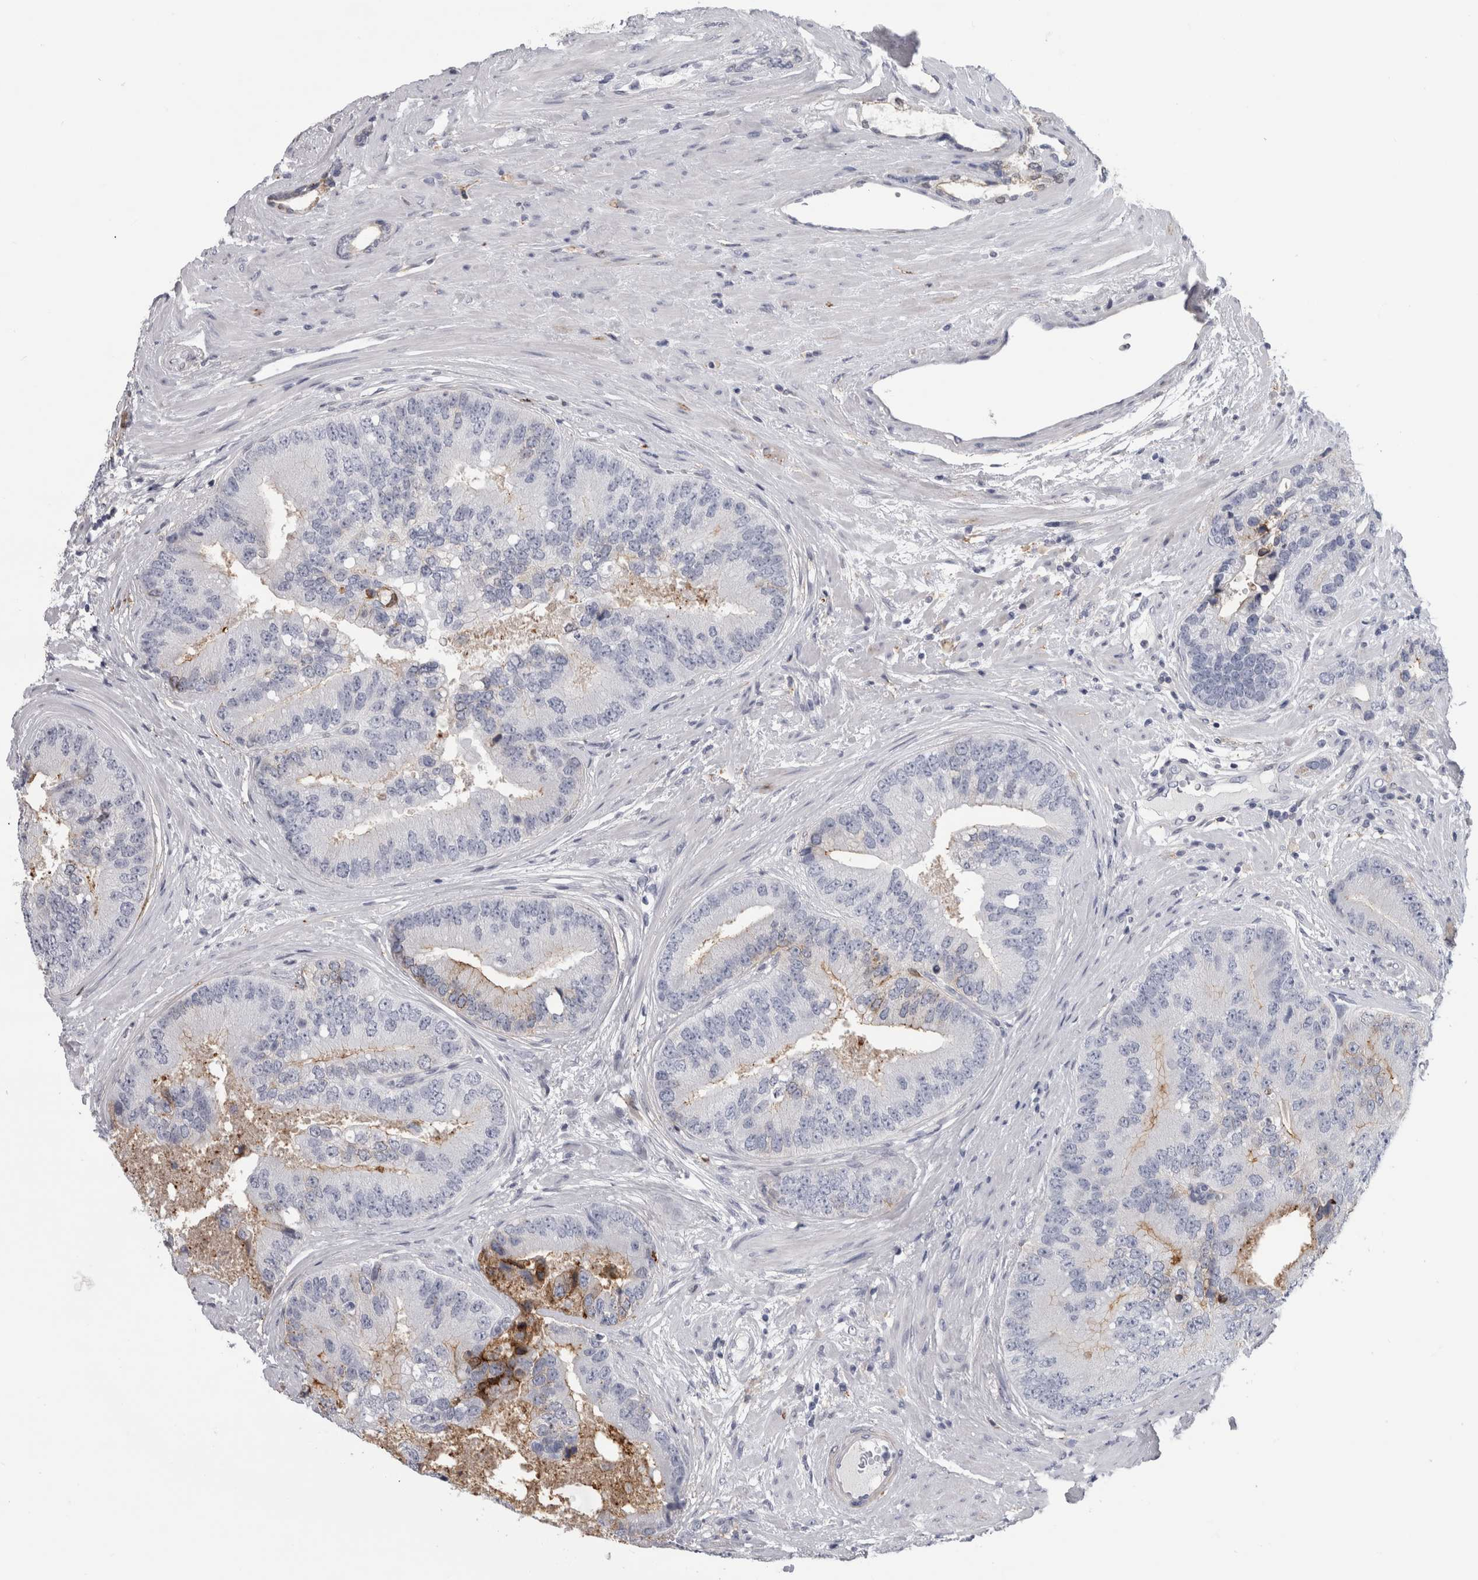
{"staining": {"intensity": "moderate", "quantity": "<25%", "location": "cytoplasmic/membranous"}, "tissue": "prostate cancer", "cell_type": "Tumor cells", "image_type": "cancer", "snomed": [{"axis": "morphology", "description": "Adenocarcinoma, High grade"}, {"axis": "topography", "description": "Prostate"}], "caption": "An IHC image of tumor tissue is shown. Protein staining in brown shows moderate cytoplasmic/membranous positivity in high-grade adenocarcinoma (prostate) within tumor cells.", "gene": "DNAJC24", "patient": {"sex": "male", "age": 70}}